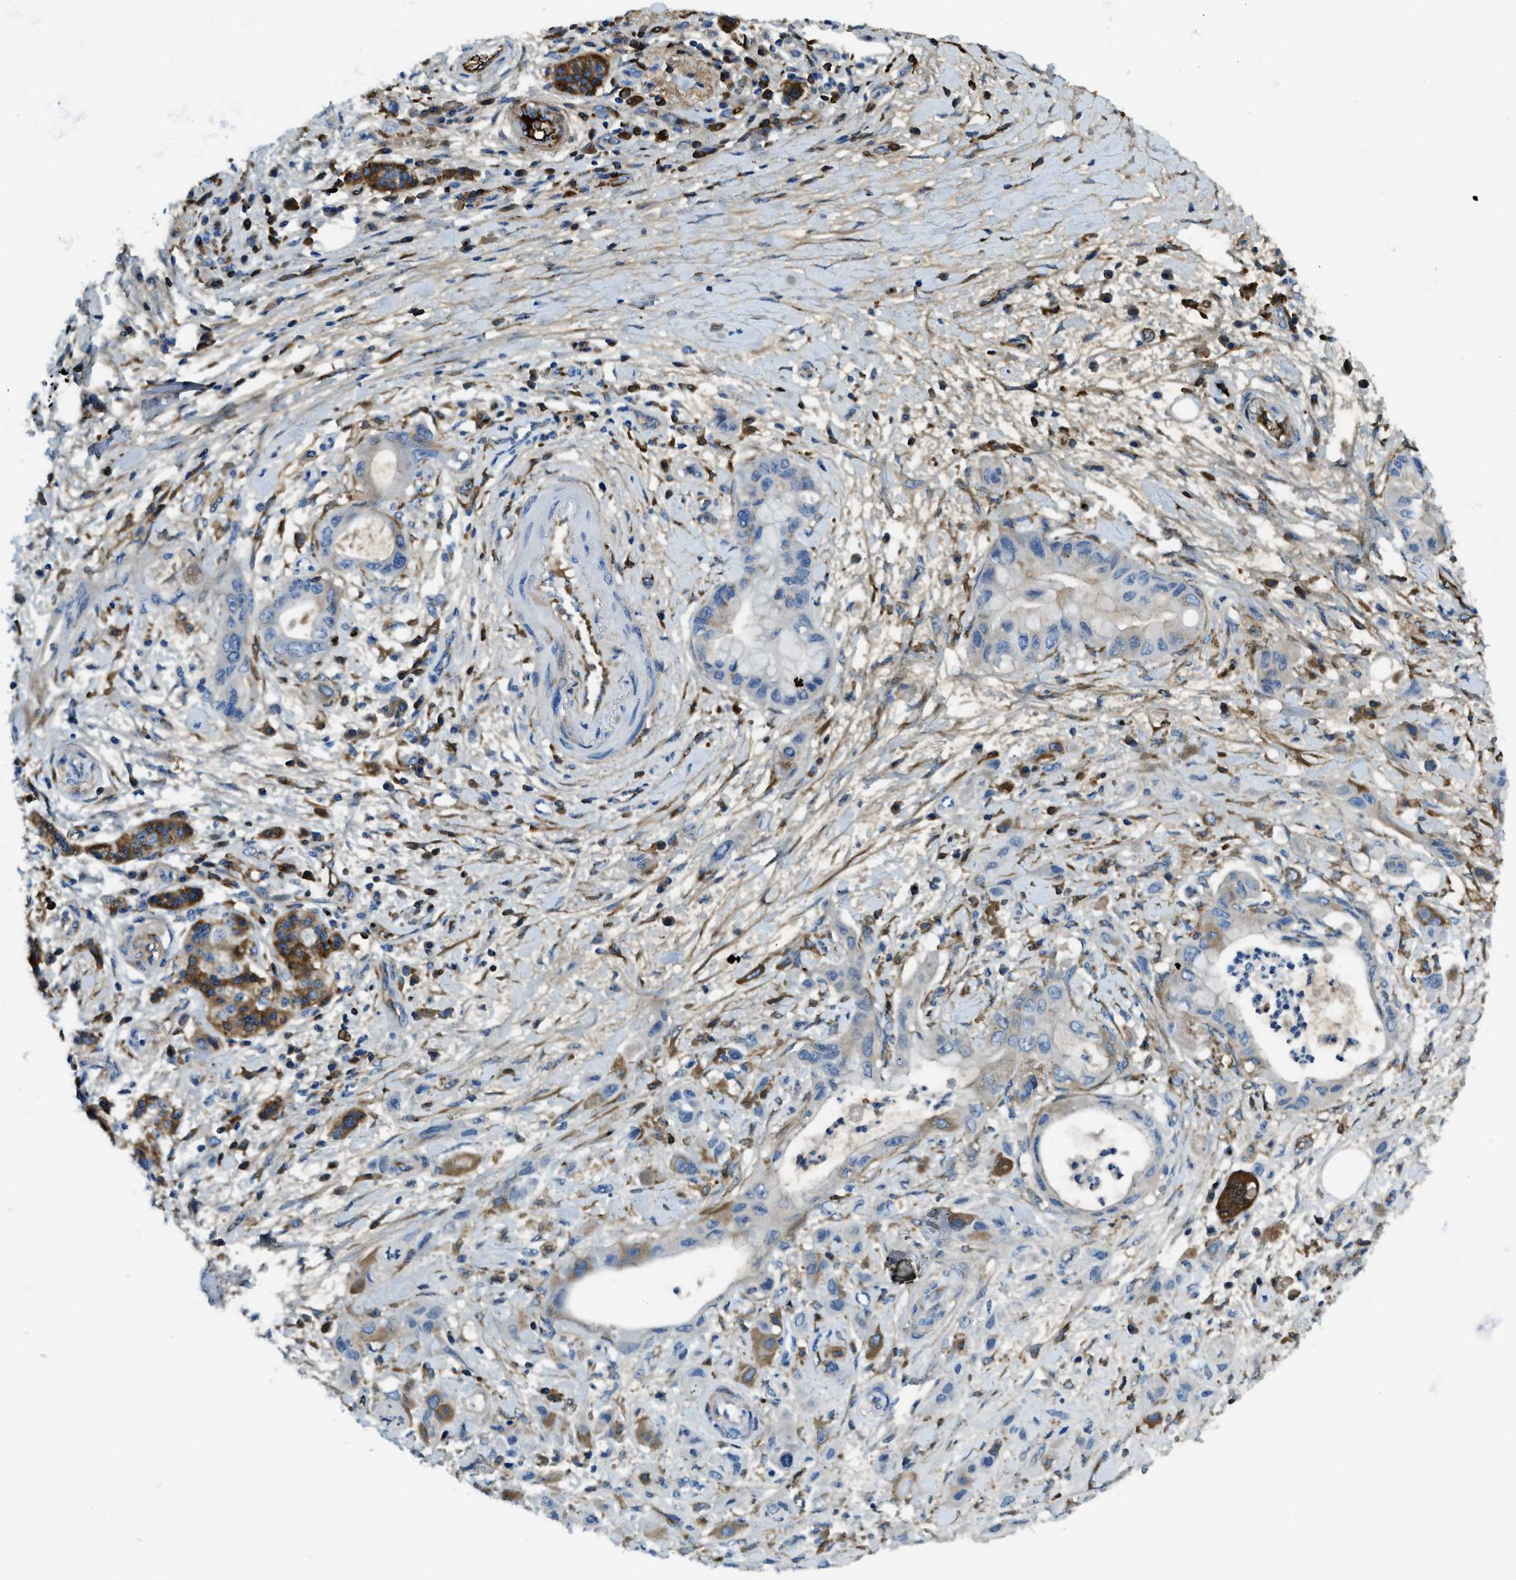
{"staining": {"intensity": "weak", "quantity": "<25%", "location": "cytoplasmic/membranous"}, "tissue": "pancreatic cancer", "cell_type": "Tumor cells", "image_type": "cancer", "snomed": [{"axis": "morphology", "description": "Adenocarcinoma, NOS"}, {"axis": "topography", "description": "Pancreas"}], "caption": "Pancreatic cancer (adenocarcinoma) was stained to show a protein in brown. There is no significant staining in tumor cells.", "gene": "TRIM59", "patient": {"sex": "female", "age": 73}}